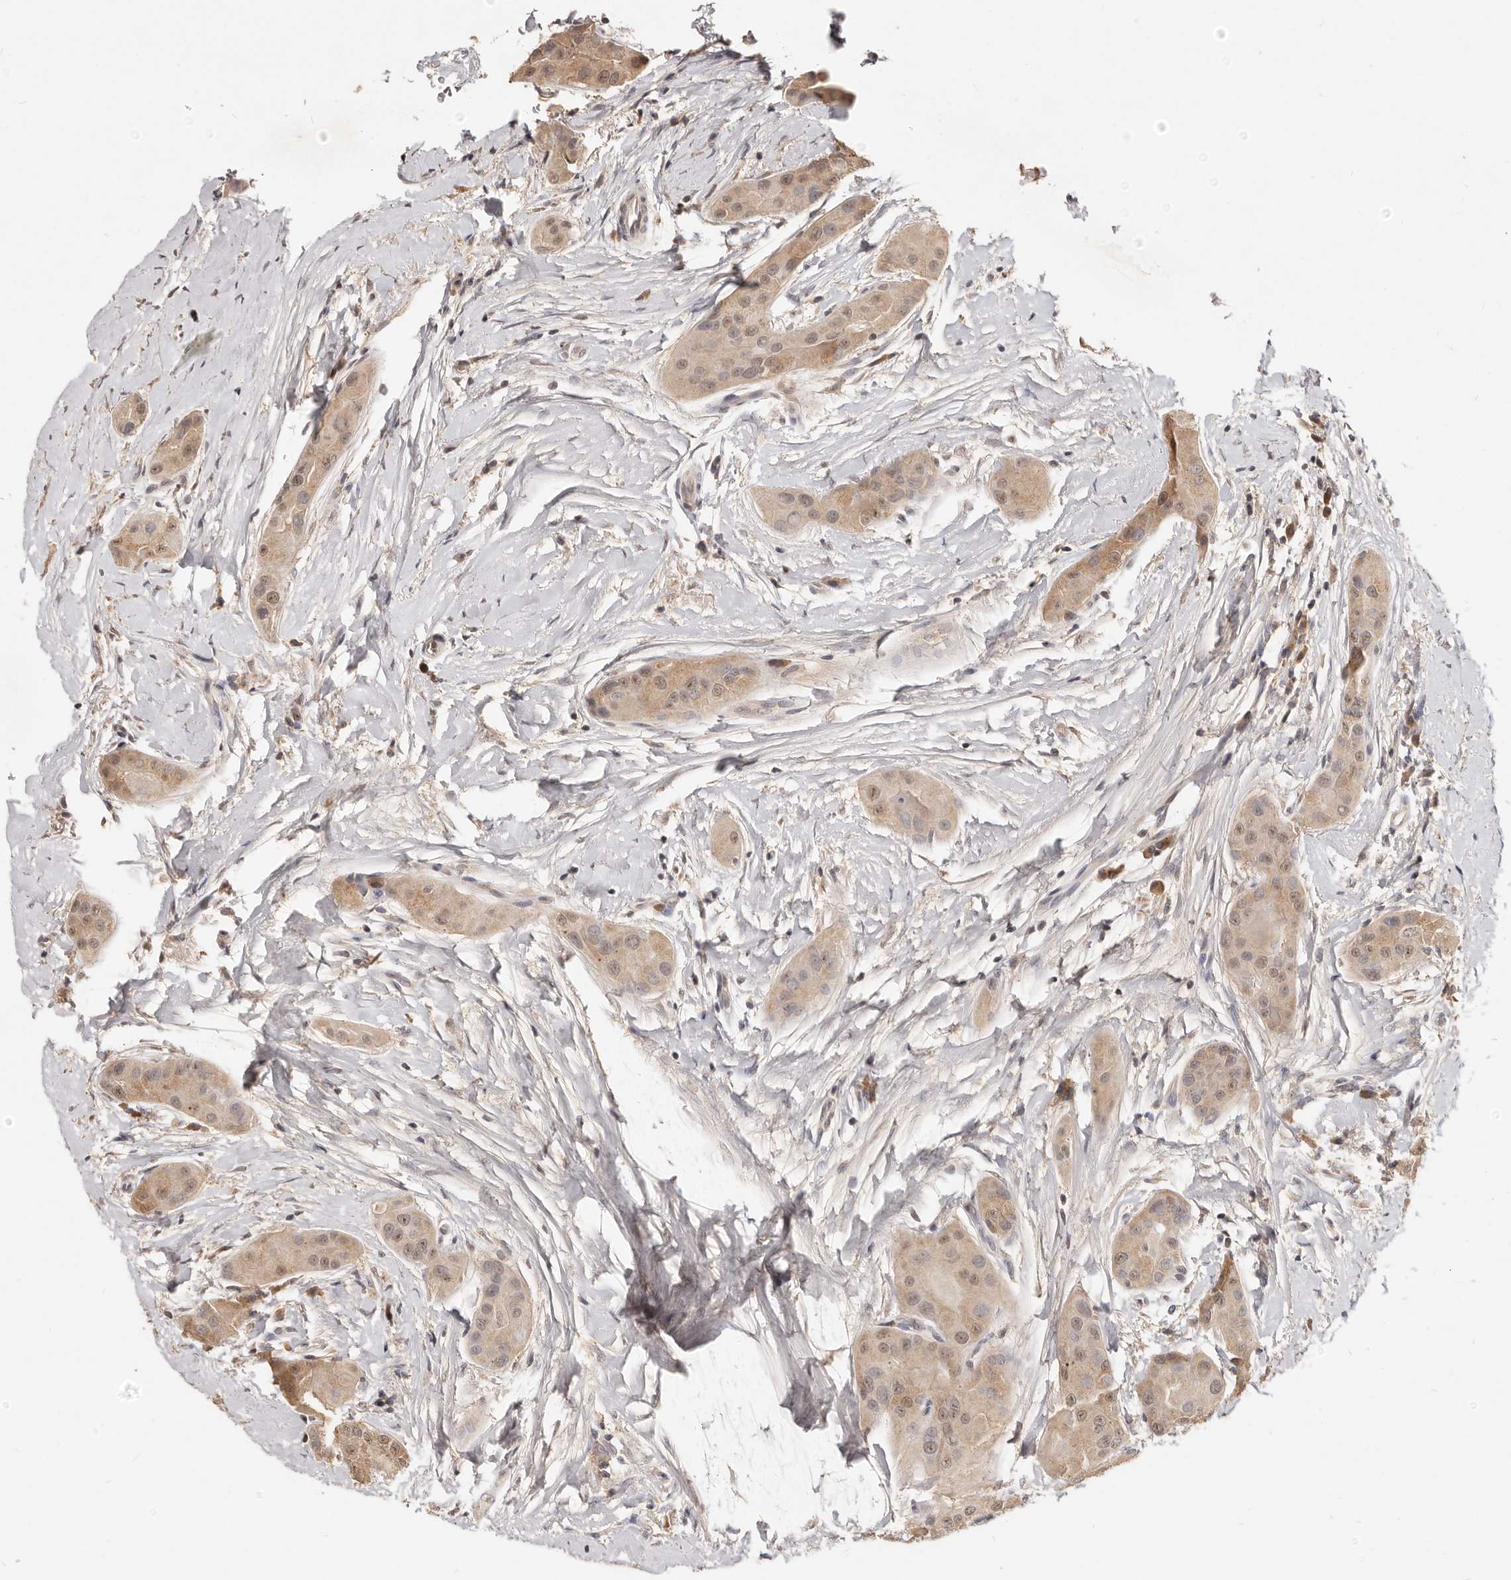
{"staining": {"intensity": "weak", "quantity": ">75%", "location": "cytoplasmic/membranous,nuclear"}, "tissue": "thyroid cancer", "cell_type": "Tumor cells", "image_type": "cancer", "snomed": [{"axis": "morphology", "description": "Papillary adenocarcinoma, NOS"}, {"axis": "topography", "description": "Thyroid gland"}], "caption": "IHC image of neoplastic tissue: thyroid papillary adenocarcinoma stained using immunohistochemistry (IHC) displays low levels of weak protein expression localized specifically in the cytoplasmic/membranous and nuclear of tumor cells, appearing as a cytoplasmic/membranous and nuclear brown color.", "gene": "TSPAN13", "patient": {"sex": "male", "age": 33}}